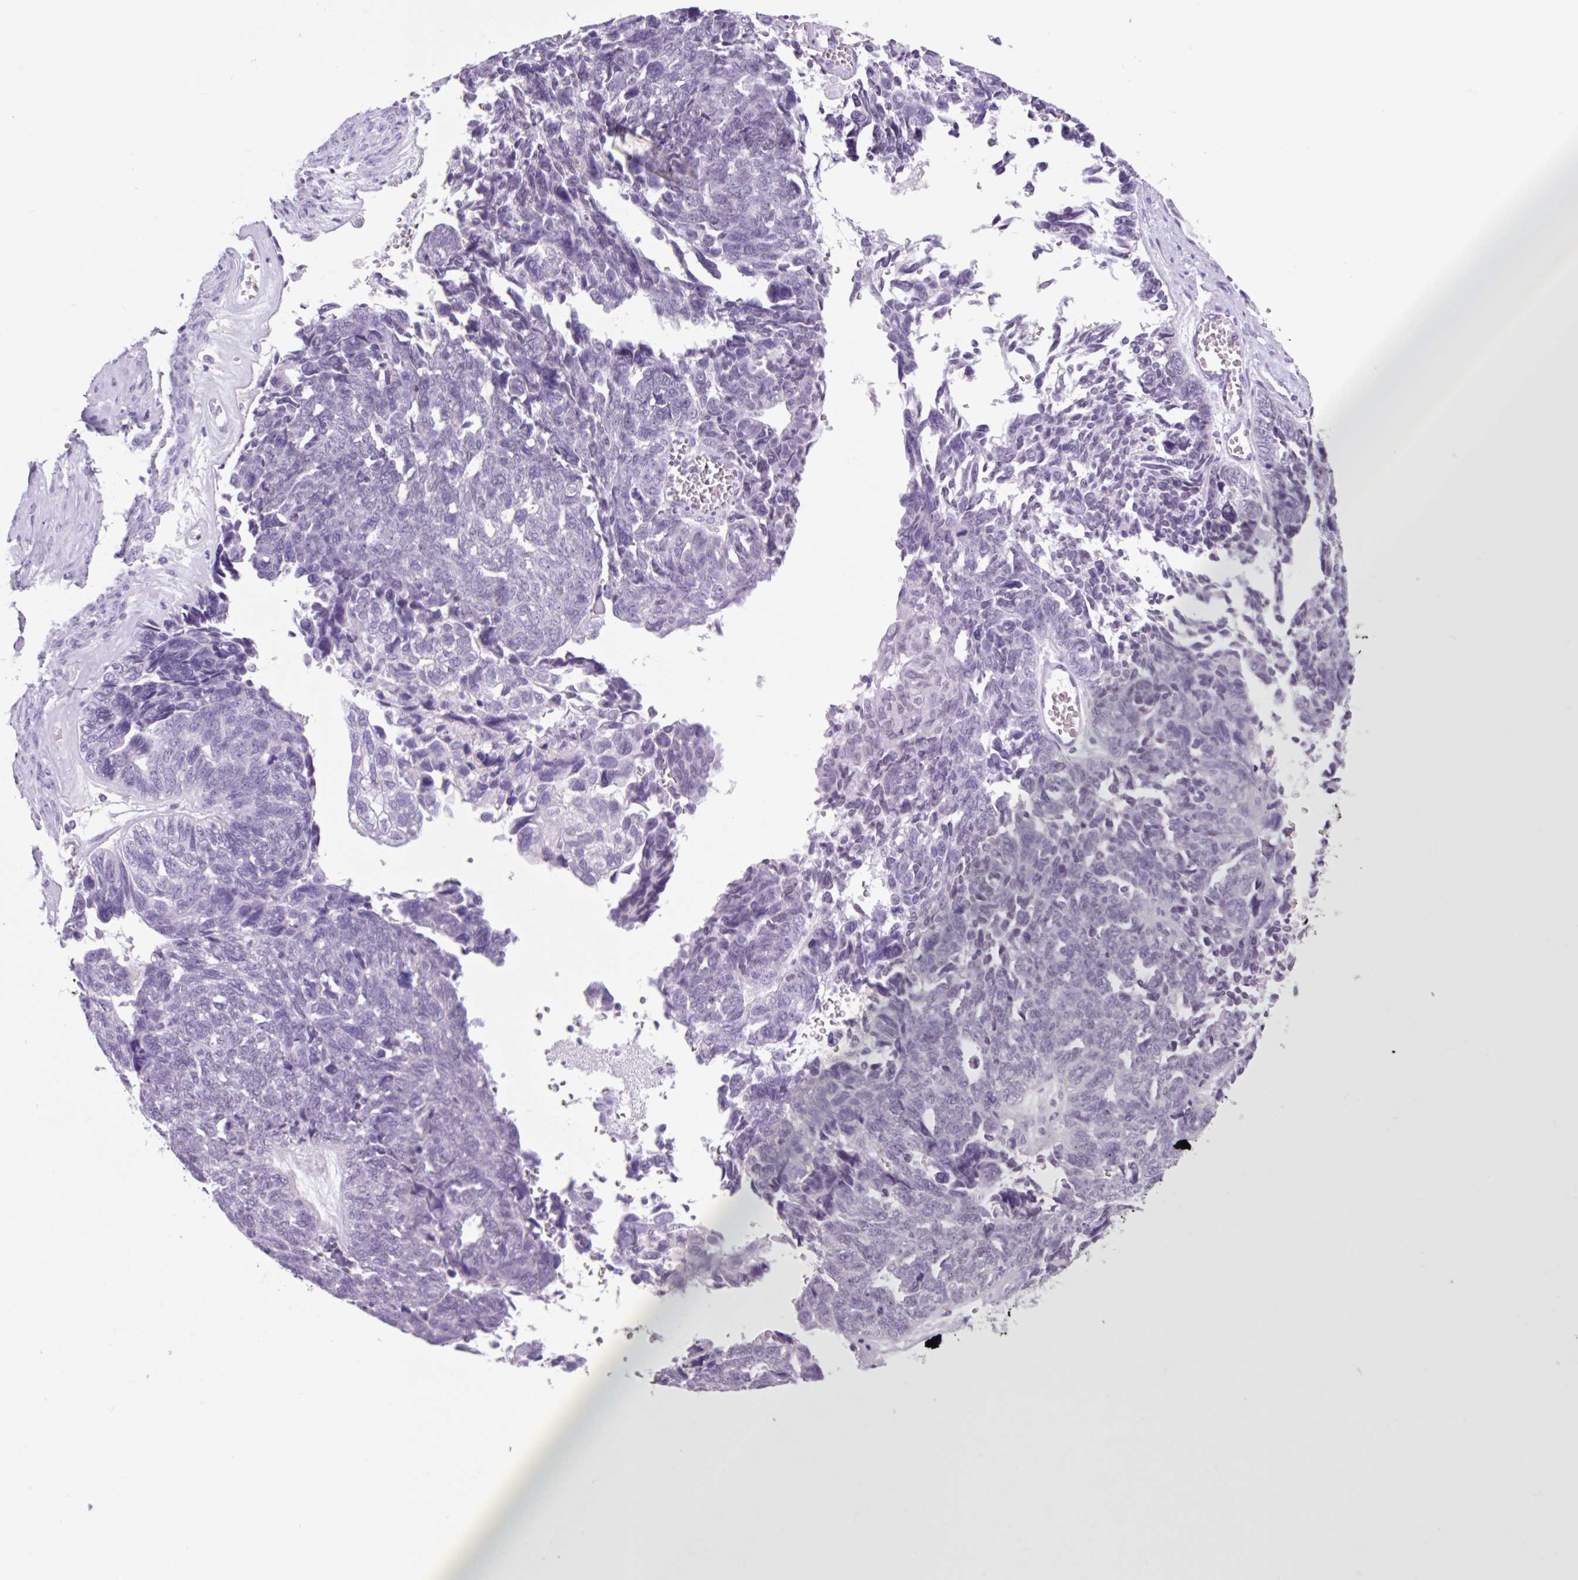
{"staining": {"intensity": "negative", "quantity": "none", "location": "none"}, "tissue": "ovarian cancer", "cell_type": "Tumor cells", "image_type": "cancer", "snomed": [{"axis": "morphology", "description": "Cystadenocarcinoma, serous, NOS"}, {"axis": "topography", "description": "Ovary"}], "caption": "Protein analysis of ovarian serous cystadenocarcinoma exhibits no significant positivity in tumor cells.", "gene": "VPREB1", "patient": {"sex": "female", "age": 79}}